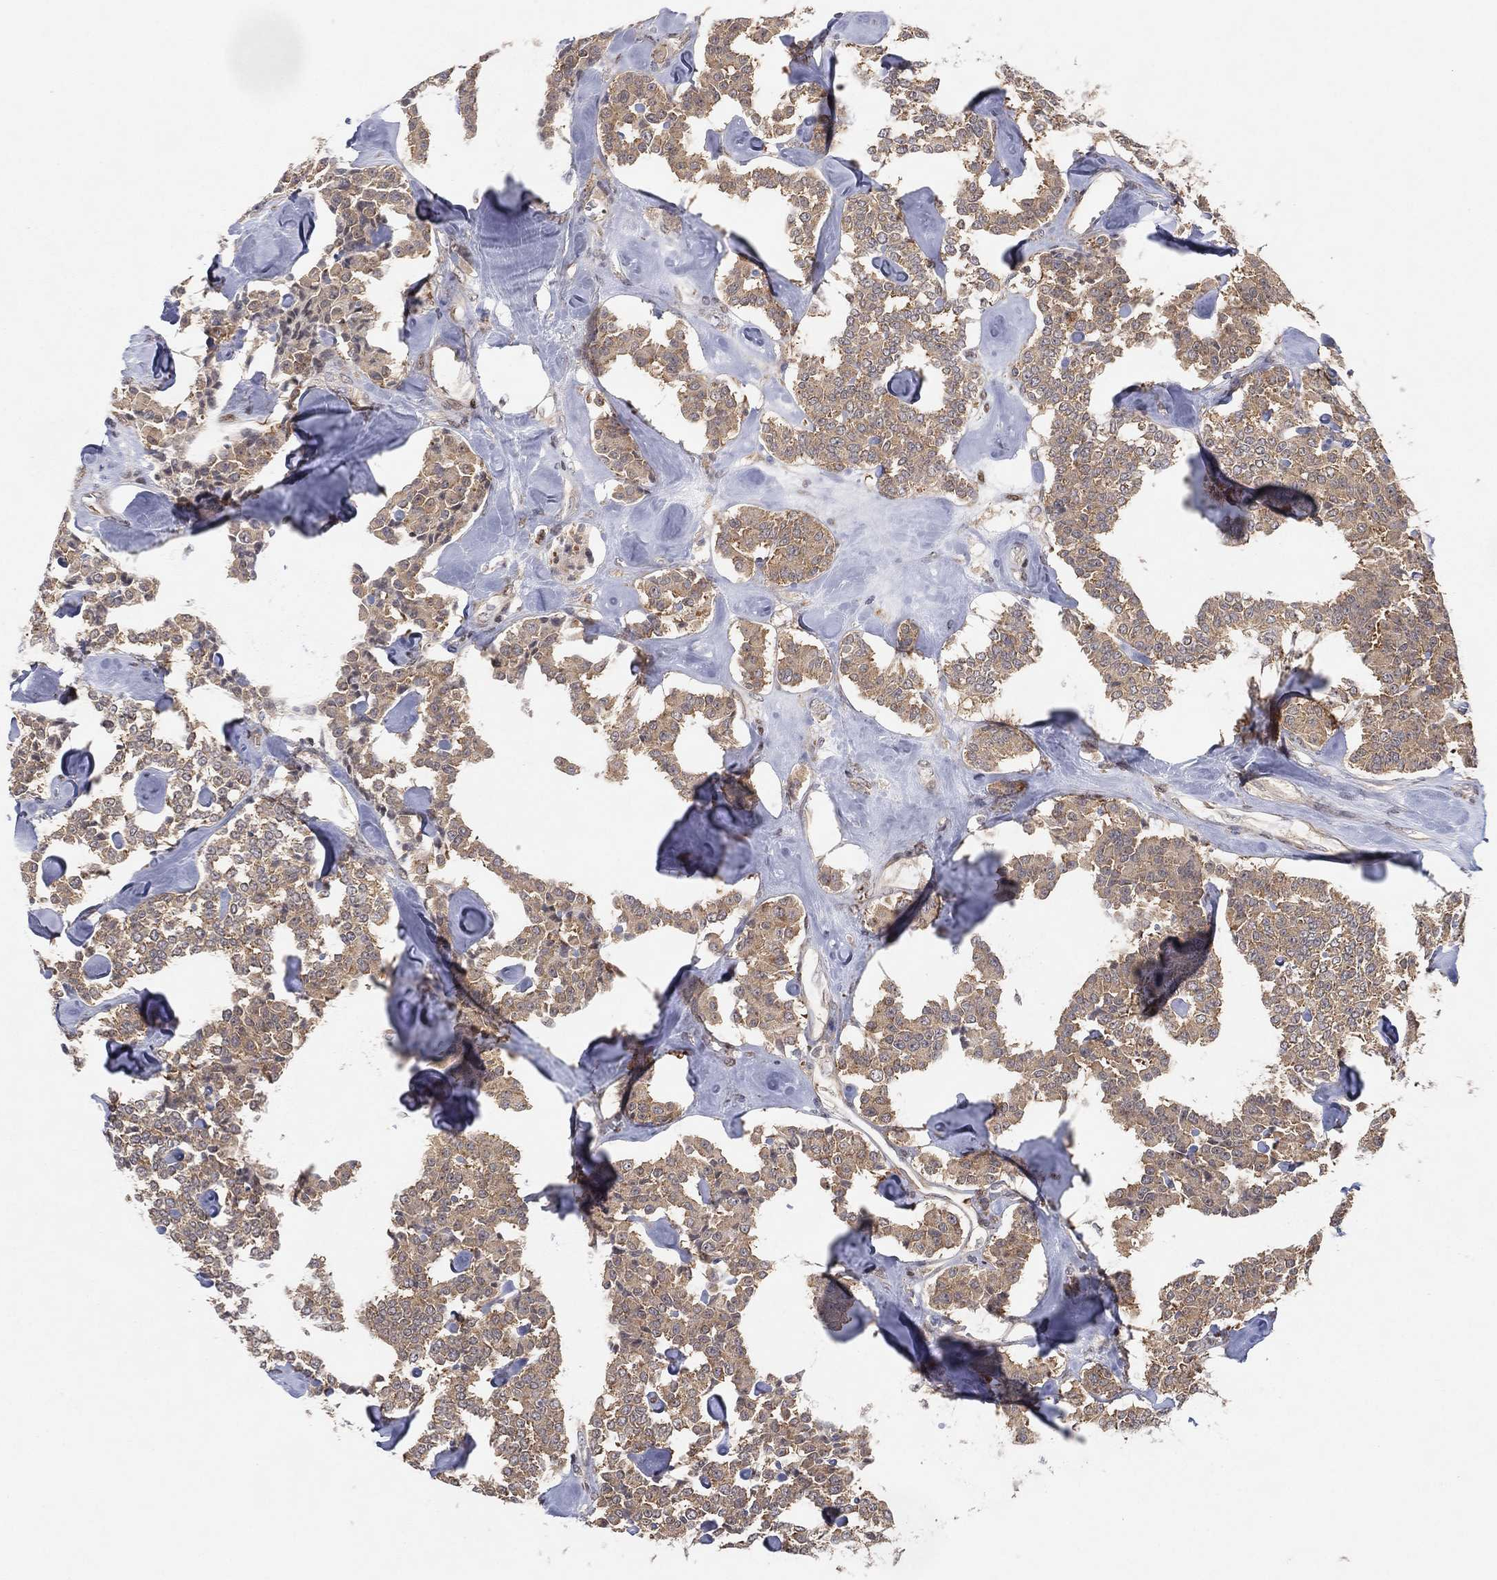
{"staining": {"intensity": "weak", "quantity": ">75%", "location": "cytoplasmic/membranous"}, "tissue": "carcinoid", "cell_type": "Tumor cells", "image_type": "cancer", "snomed": [{"axis": "morphology", "description": "Carcinoid, malignant, NOS"}, {"axis": "topography", "description": "Pancreas"}], "caption": "This histopathology image displays IHC staining of human carcinoid, with low weak cytoplasmic/membranous staining in about >75% of tumor cells.", "gene": "TMTC4", "patient": {"sex": "male", "age": 41}}